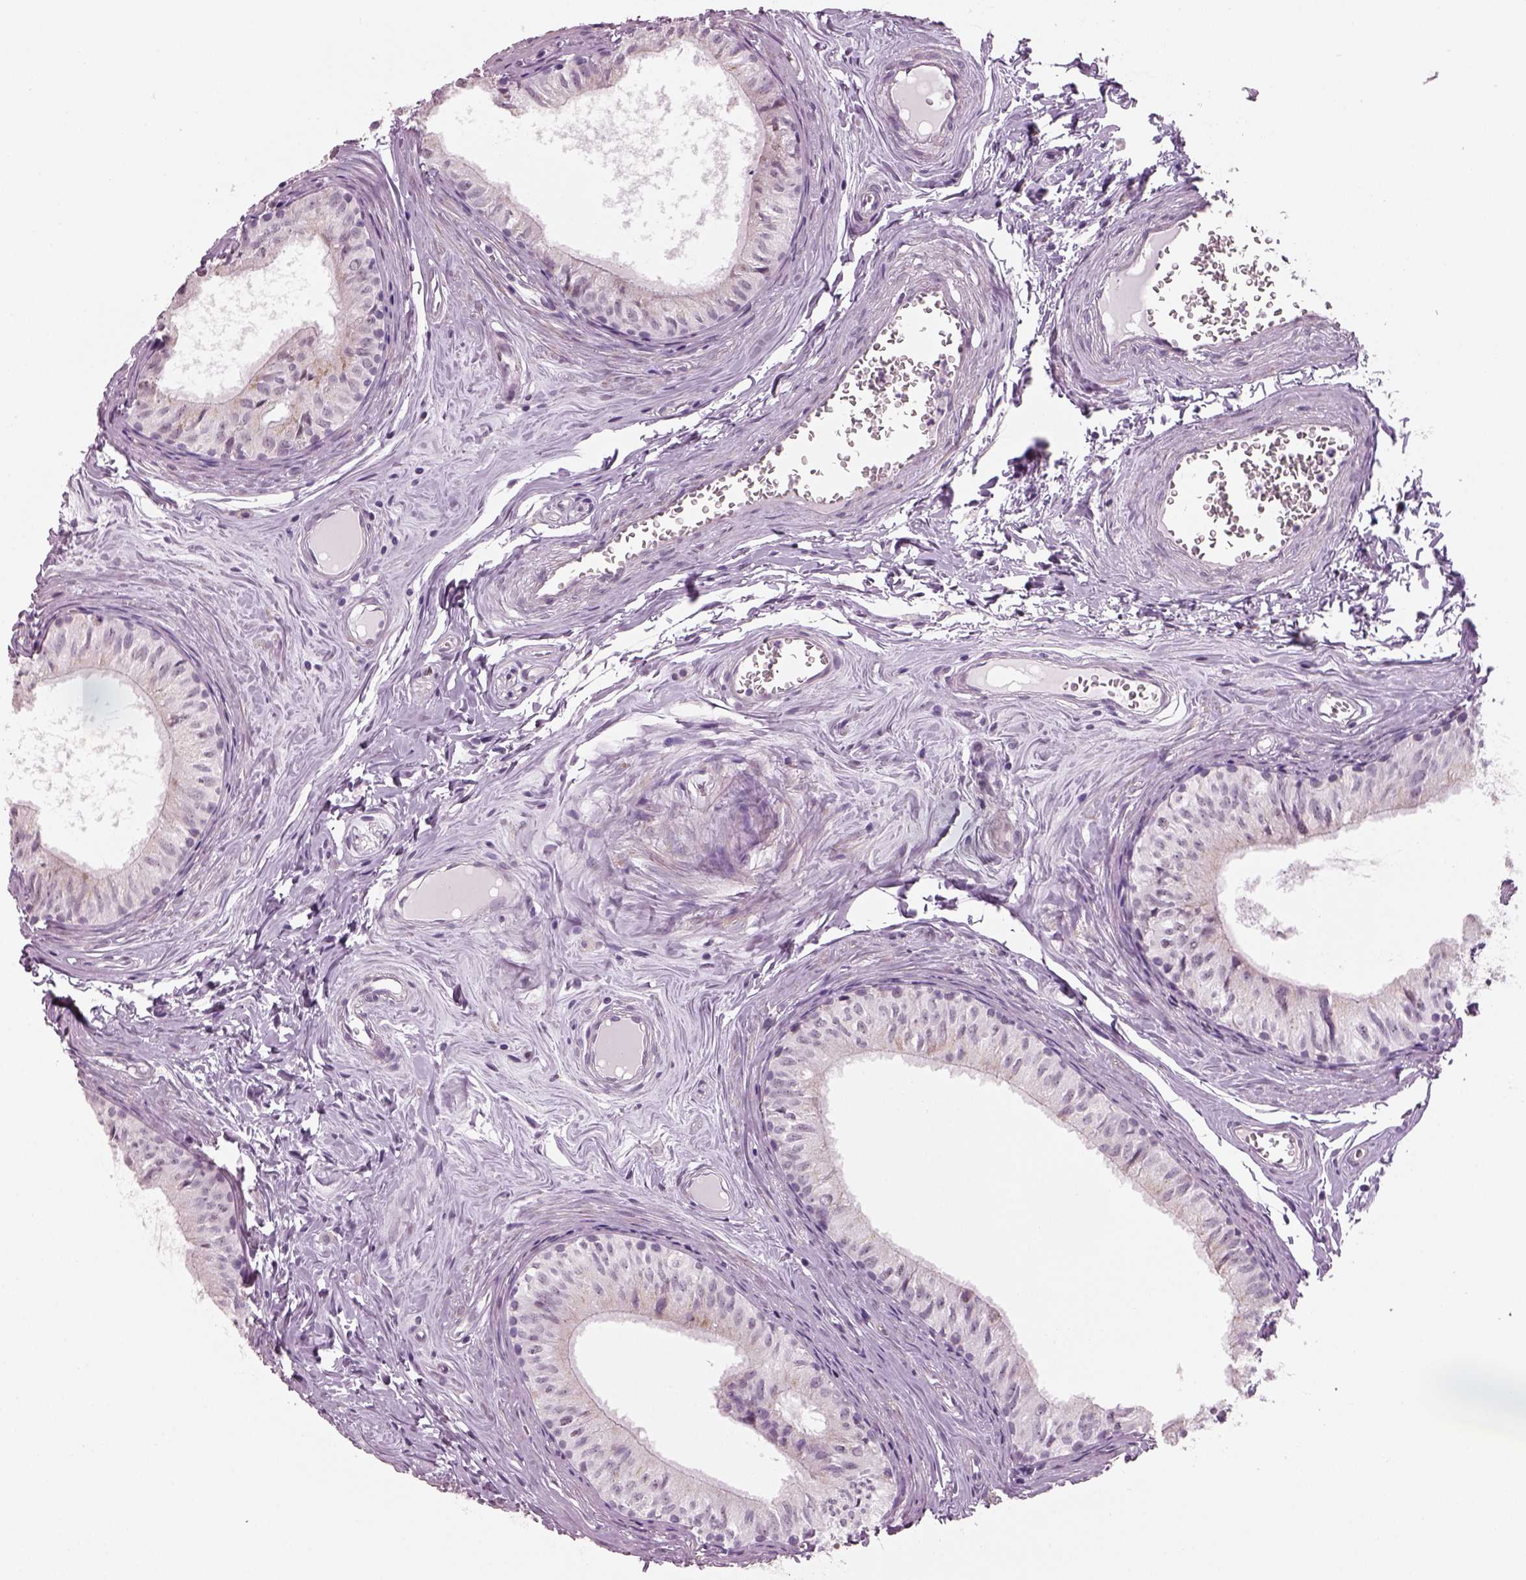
{"staining": {"intensity": "negative", "quantity": "none", "location": "none"}, "tissue": "epididymis", "cell_type": "Glandular cells", "image_type": "normal", "snomed": [{"axis": "morphology", "description": "Normal tissue, NOS"}, {"axis": "topography", "description": "Epididymis"}], "caption": "The histopathology image displays no significant staining in glandular cells of epididymis. (Brightfield microscopy of DAB (3,3'-diaminobenzidine) IHC at high magnification).", "gene": "NAT8B", "patient": {"sex": "male", "age": 52}}